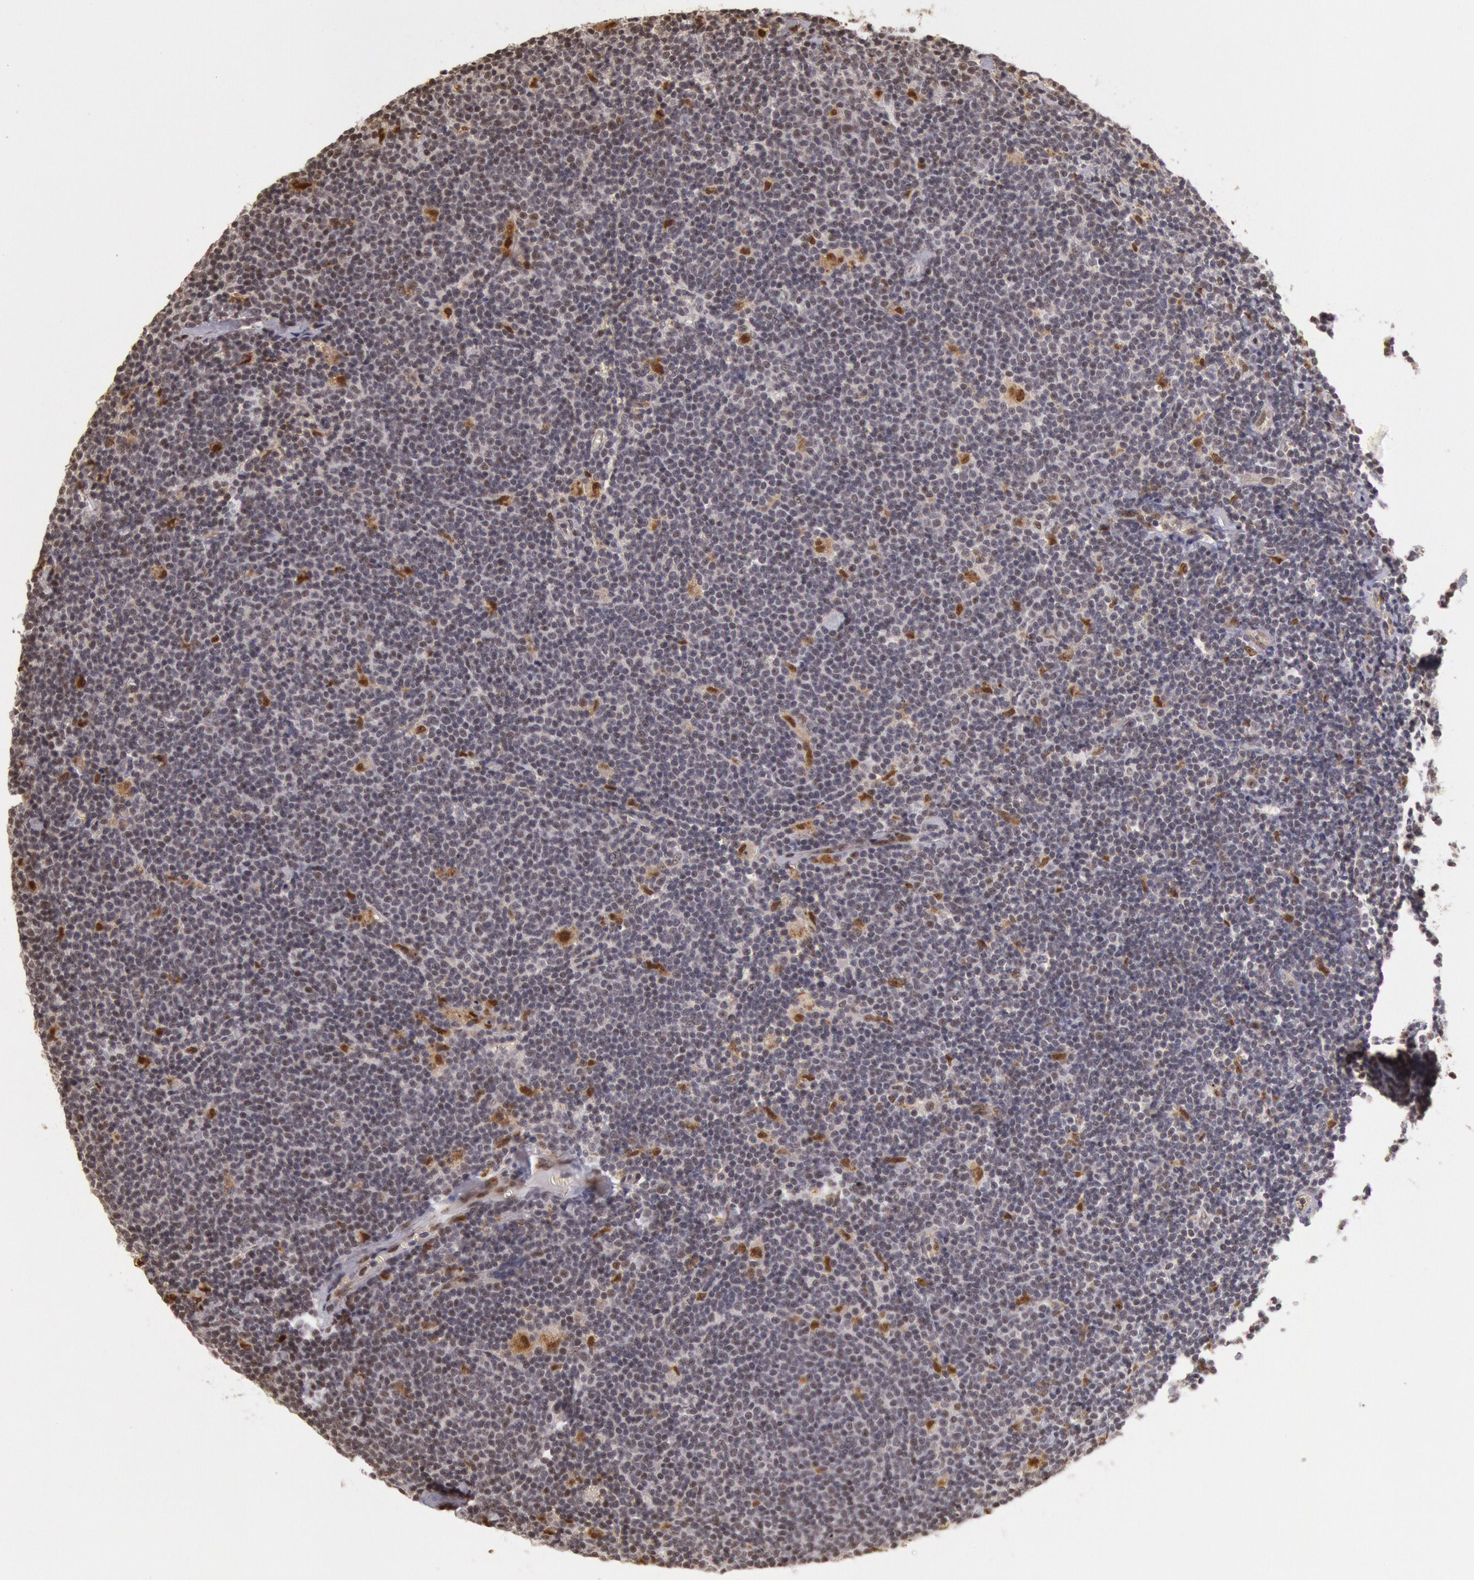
{"staining": {"intensity": "moderate", "quantity": "<25%", "location": "nuclear"}, "tissue": "lymphoma", "cell_type": "Tumor cells", "image_type": "cancer", "snomed": [{"axis": "morphology", "description": "Malignant lymphoma, non-Hodgkin's type, Low grade"}, {"axis": "topography", "description": "Lymph node"}], "caption": "Protein analysis of low-grade malignant lymphoma, non-Hodgkin's type tissue reveals moderate nuclear staining in approximately <25% of tumor cells.", "gene": "LIG4", "patient": {"sex": "male", "age": 65}}